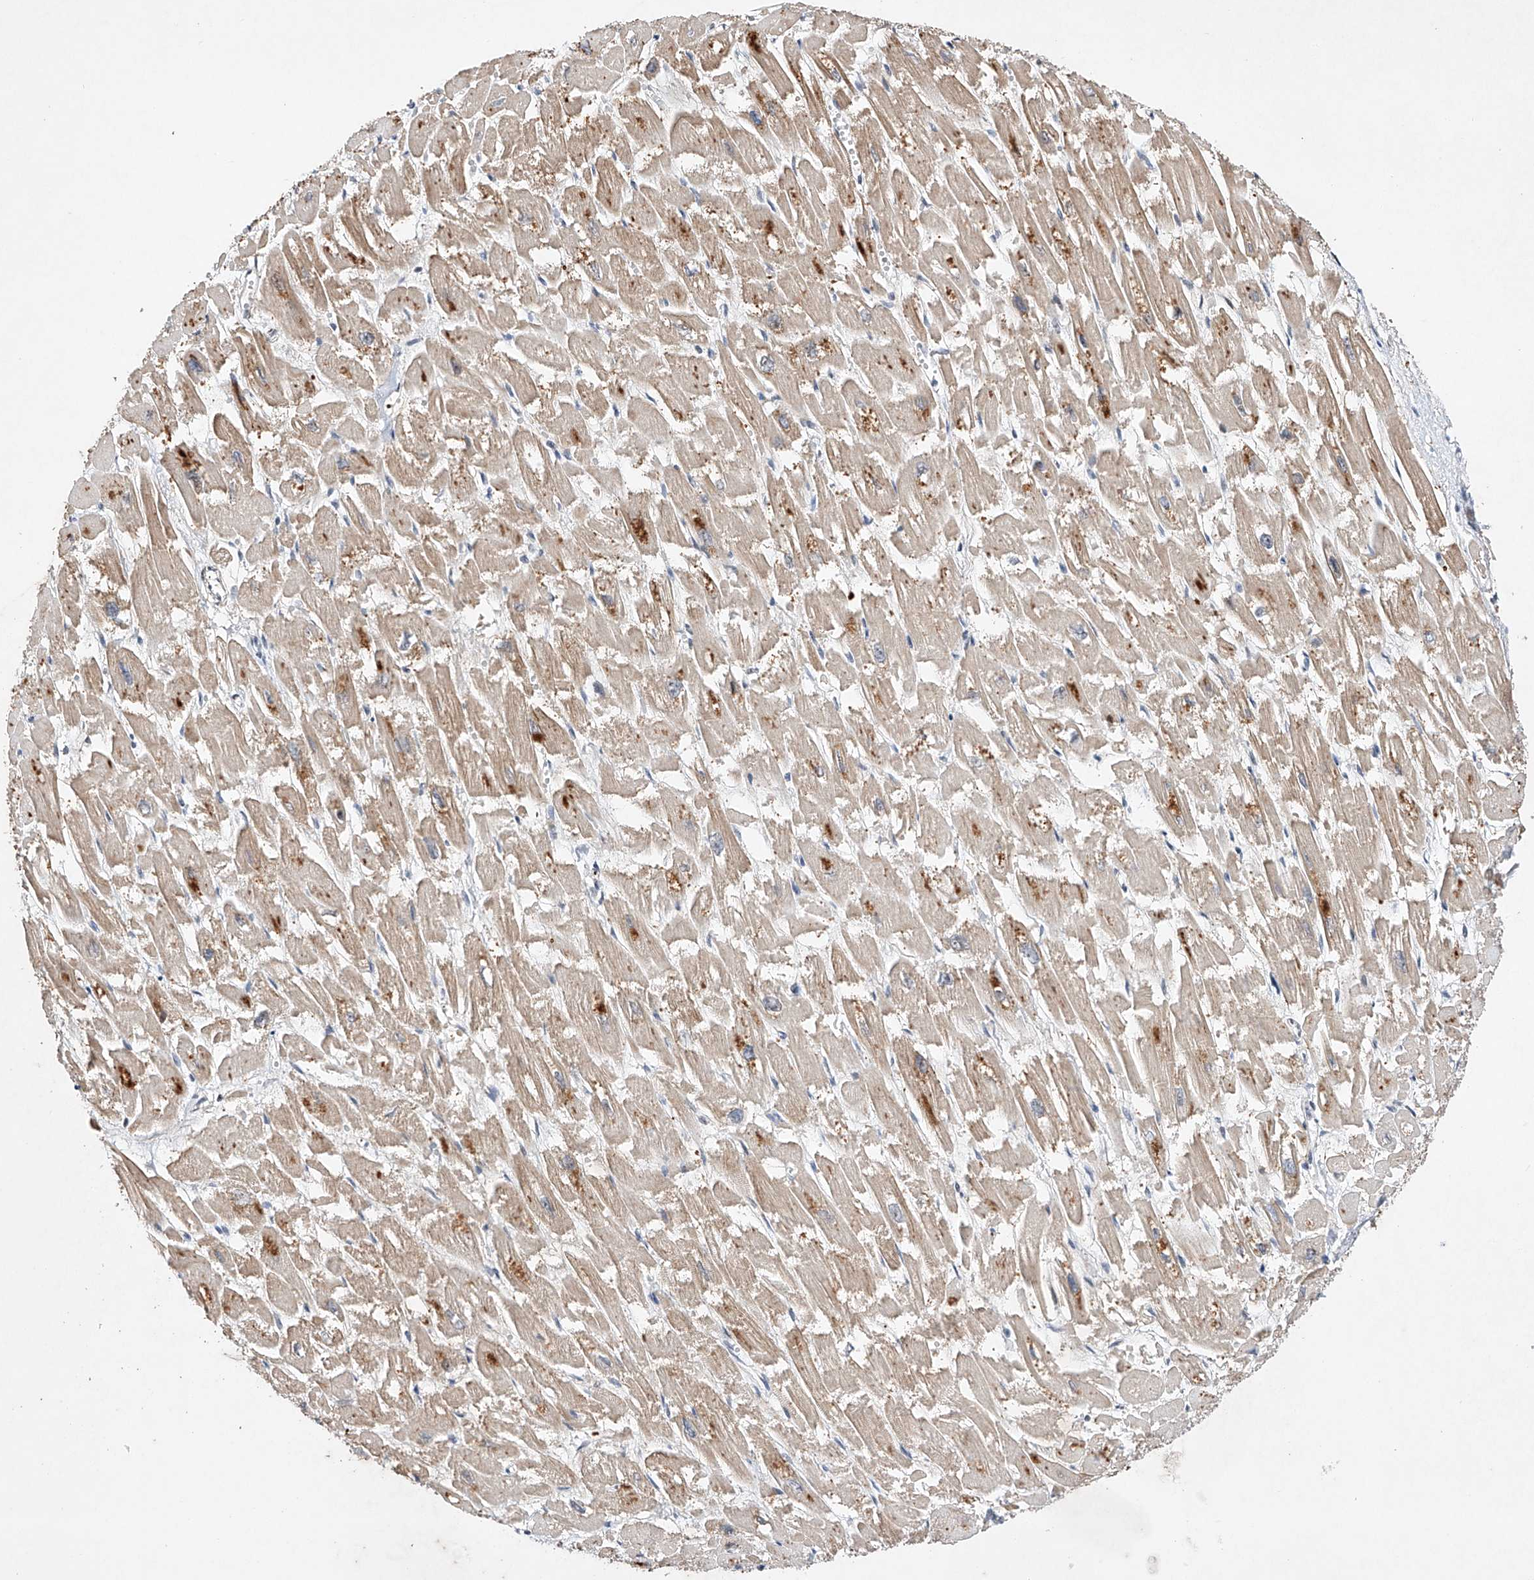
{"staining": {"intensity": "moderate", "quantity": "25%-75%", "location": "cytoplasmic/membranous"}, "tissue": "heart muscle", "cell_type": "Cardiomyocytes", "image_type": "normal", "snomed": [{"axis": "morphology", "description": "Normal tissue, NOS"}, {"axis": "topography", "description": "Heart"}], "caption": "Human heart muscle stained for a protein (brown) reveals moderate cytoplasmic/membranous positive expression in approximately 25%-75% of cardiomyocytes.", "gene": "AFG1L", "patient": {"sex": "male", "age": 54}}